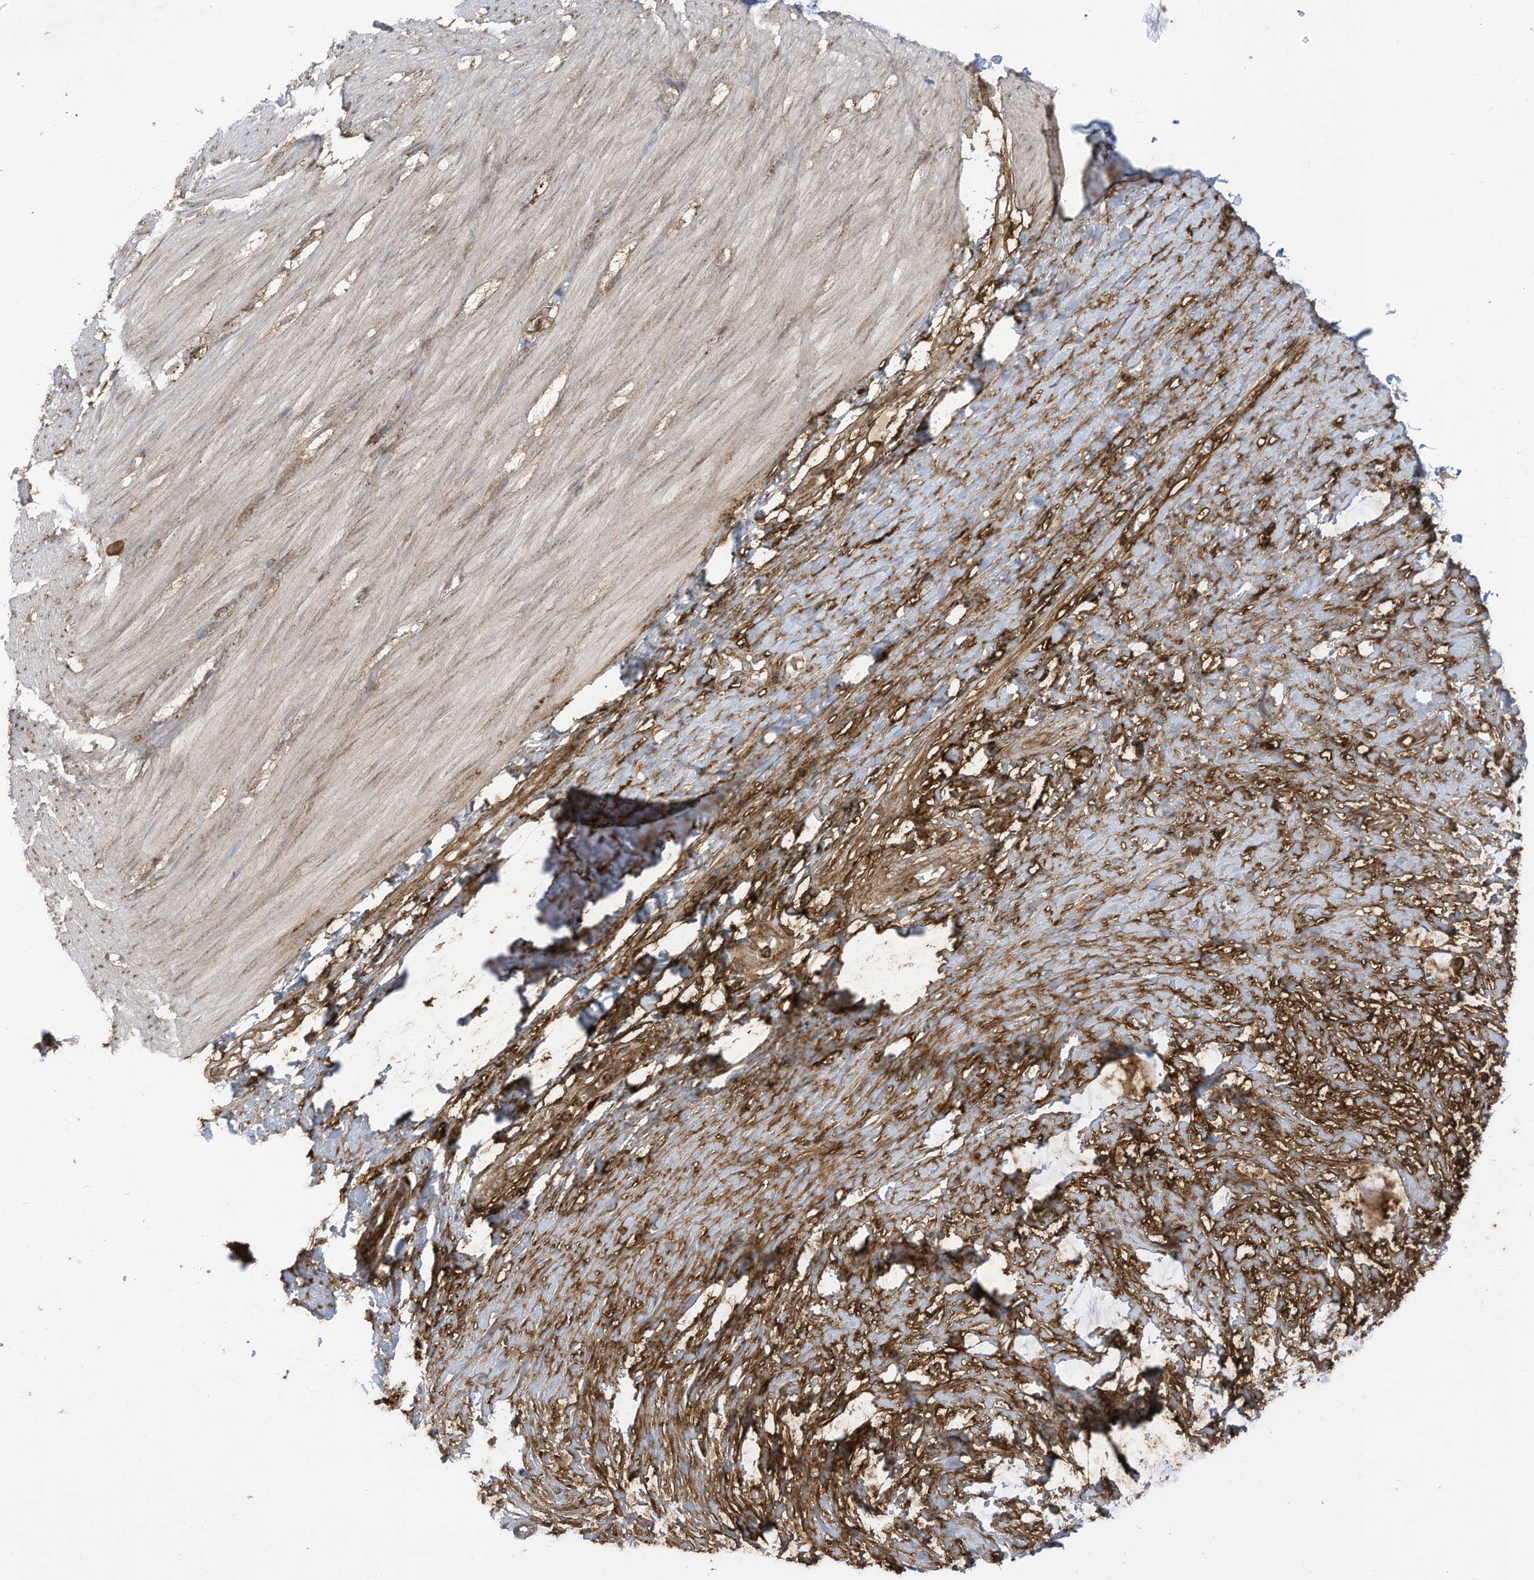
{"staining": {"intensity": "weak", "quantity": ">75%", "location": "cytoplasmic/membranous"}, "tissue": "smooth muscle", "cell_type": "Smooth muscle cells", "image_type": "normal", "snomed": [{"axis": "morphology", "description": "Normal tissue, NOS"}, {"axis": "morphology", "description": "Adenocarcinoma, NOS"}, {"axis": "topography", "description": "Colon"}, {"axis": "topography", "description": "Peripheral nerve tissue"}], "caption": "A micrograph showing weak cytoplasmic/membranous staining in approximately >75% of smooth muscle cells in unremarkable smooth muscle, as visualized by brown immunohistochemical staining.", "gene": "REPS1", "patient": {"sex": "male", "age": 14}}